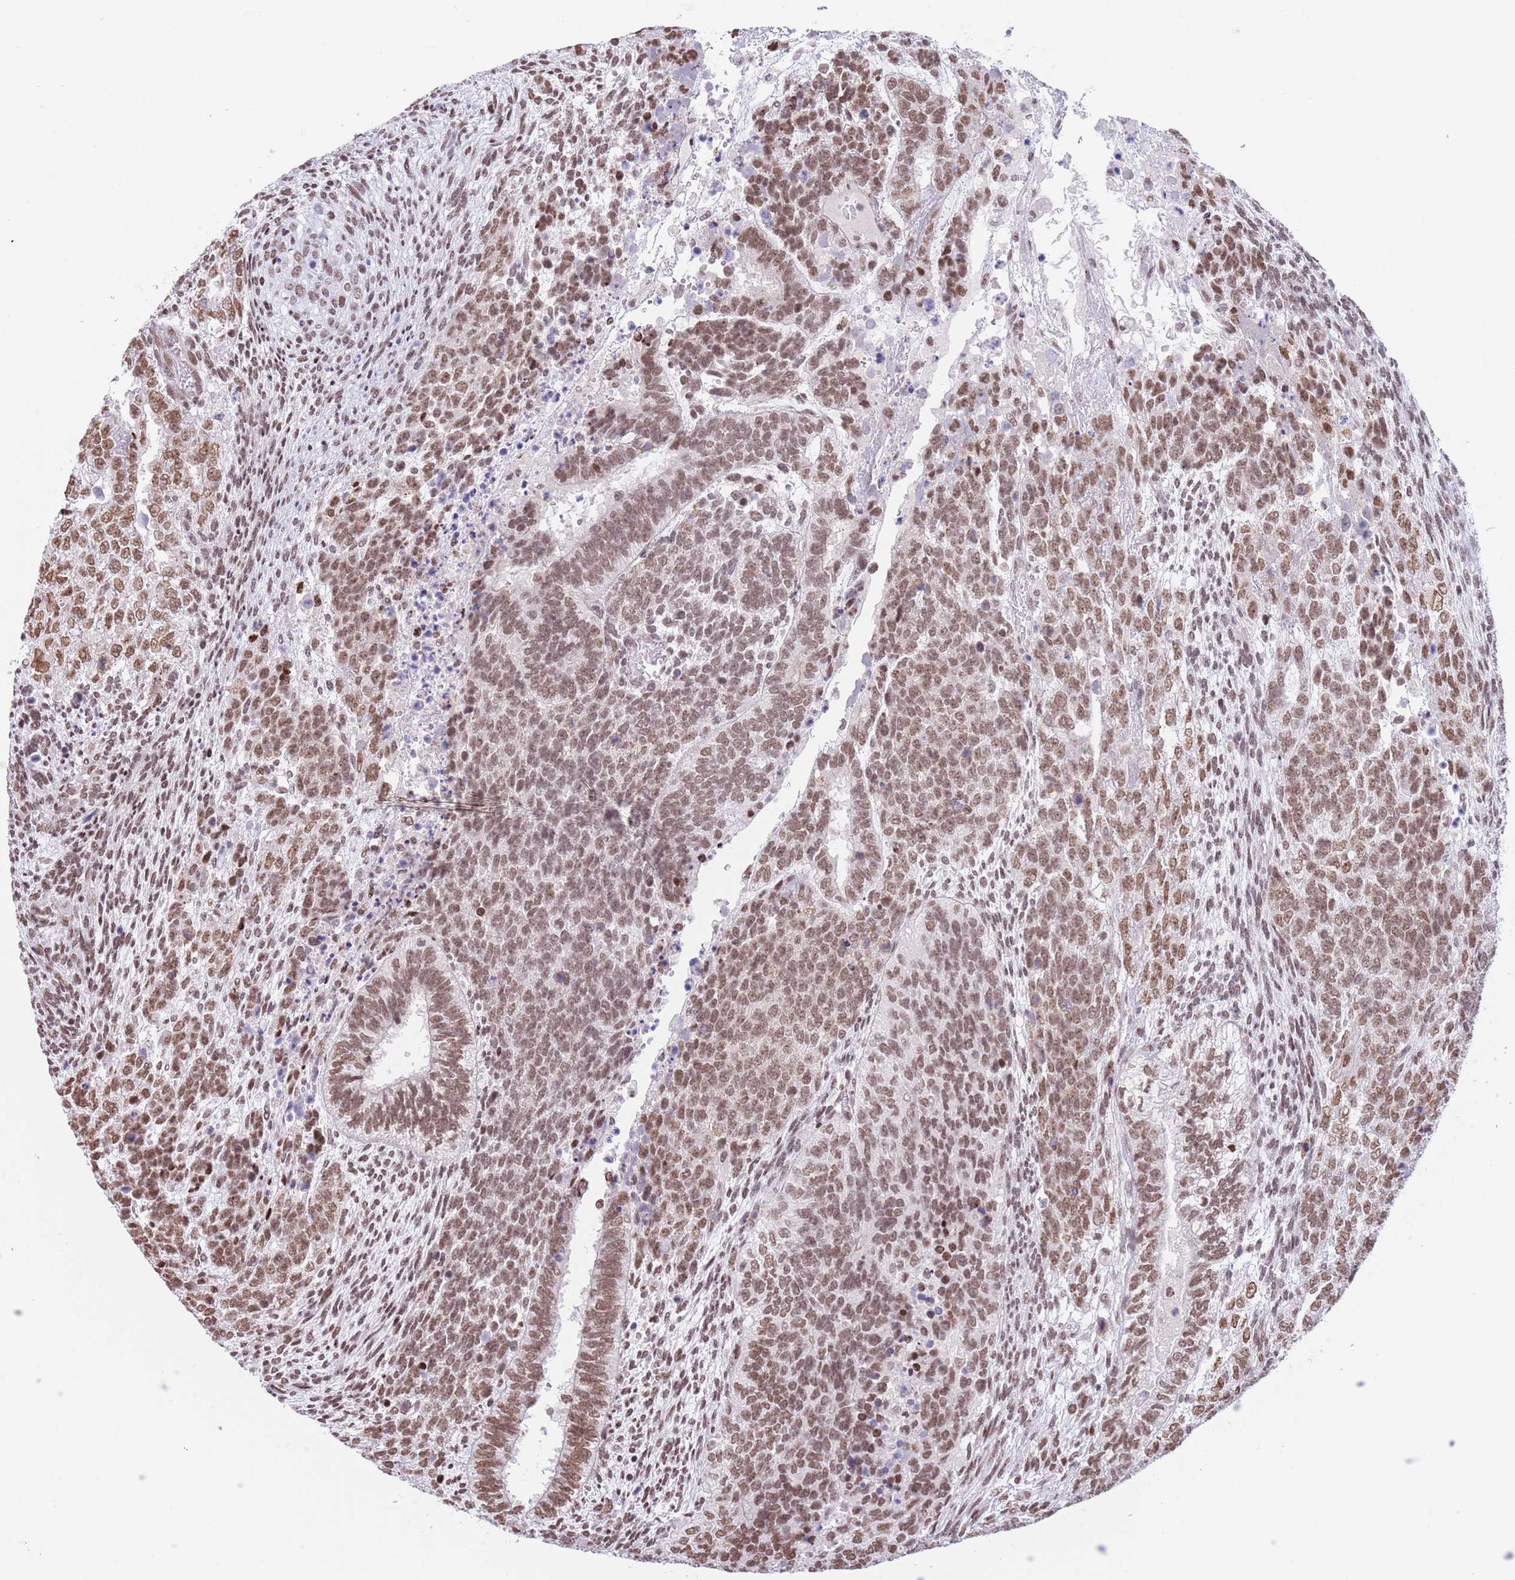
{"staining": {"intensity": "moderate", "quantity": ">75%", "location": "nuclear"}, "tissue": "testis cancer", "cell_type": "Tumor cells", "image_type": "cancer", "snomed": [{"axis": "morphology", "description": "Carcinoma, Embryonal, NOS"}, {"axis": "topography", "description": "Testis"}], "caption": "Testis embryonal carcinoma stained with a protein marker demonstrates moderate staining in tumor cells.", "gene": "ZNF382", "patient": {"sex": "male", "age": 23}}